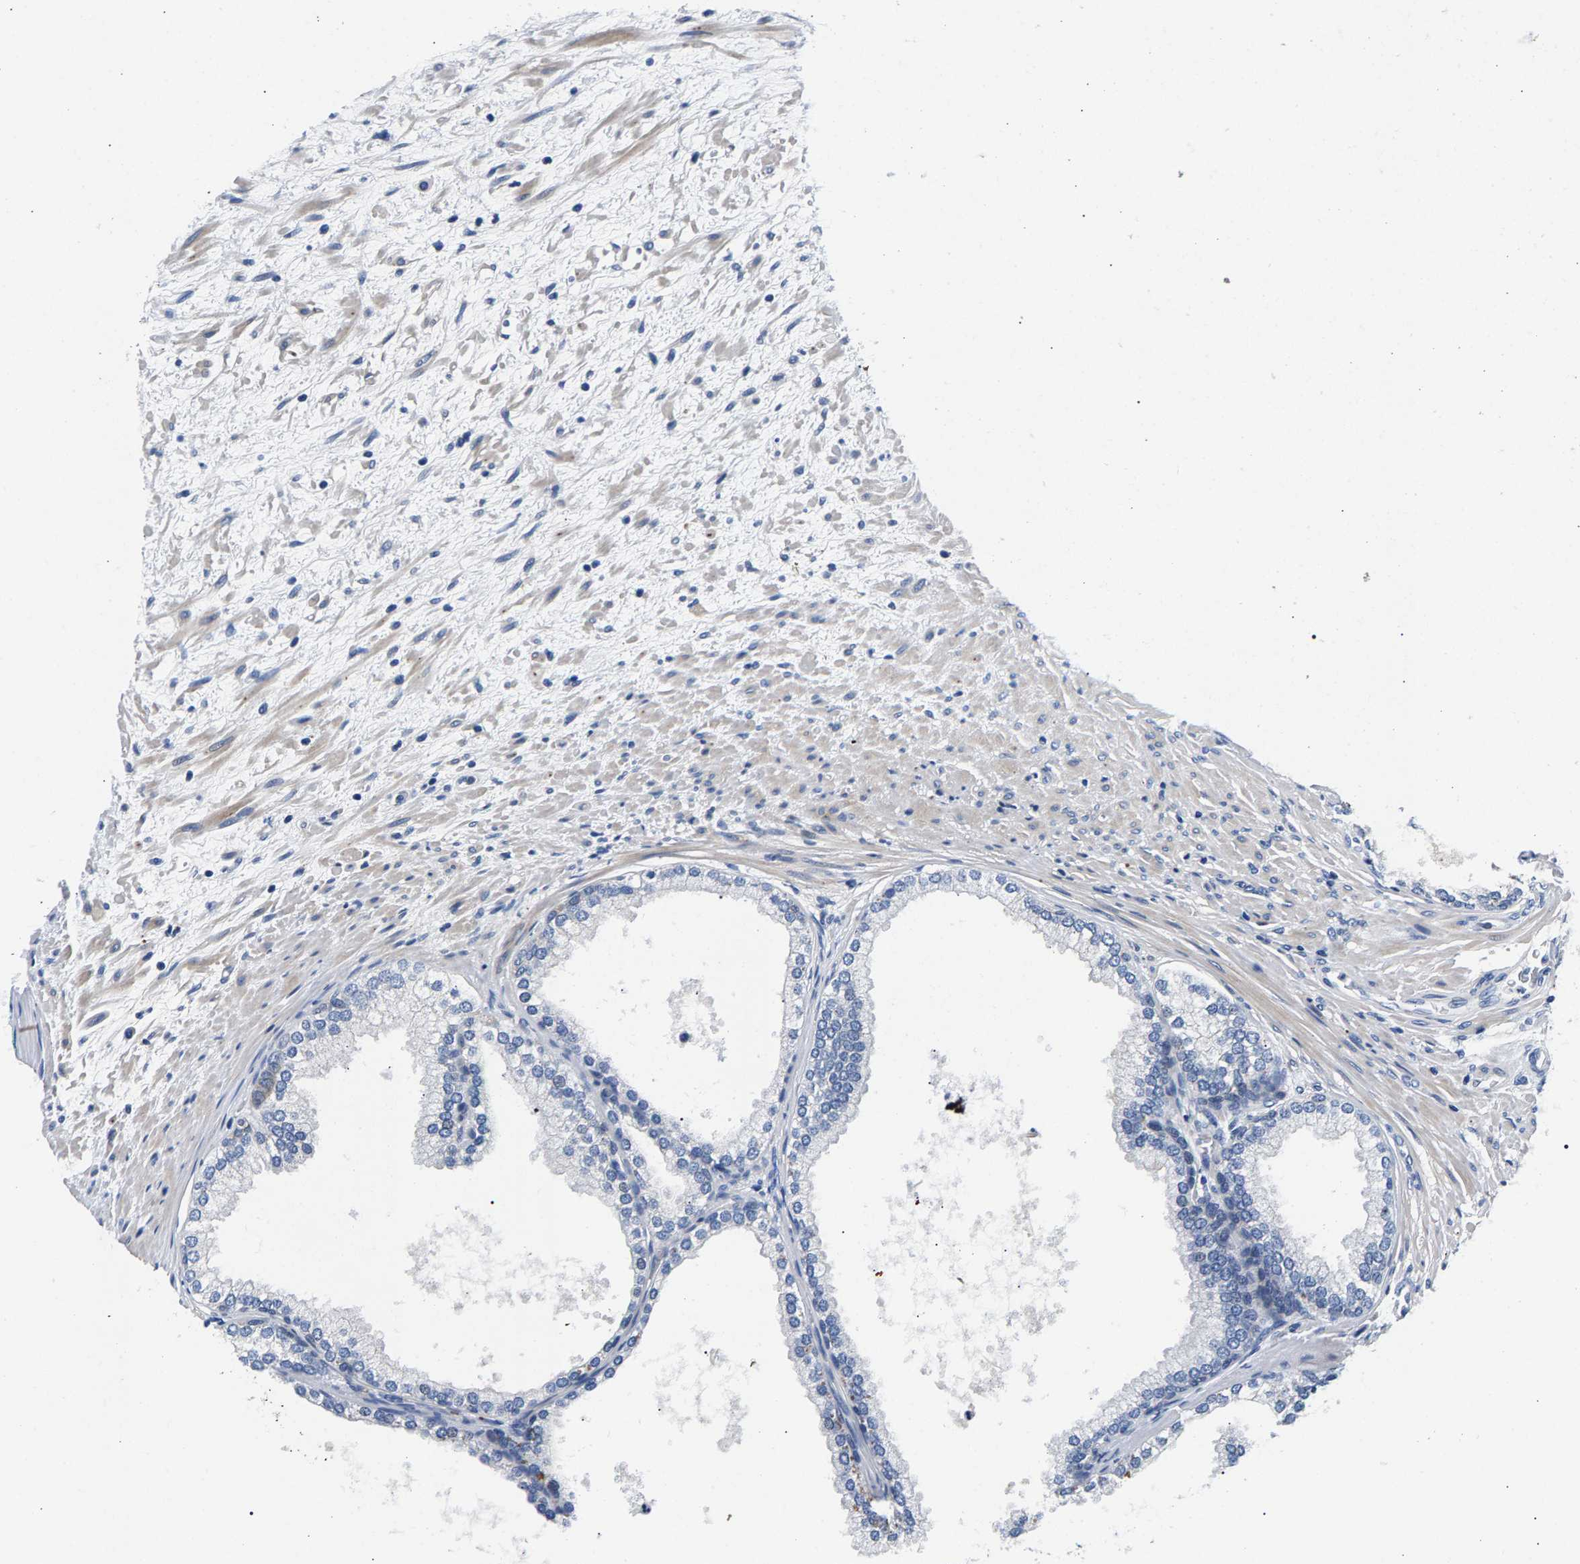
{"staining": {"intensity": "negative", "quantity": "none", "location": "none"}, "tissue": "prostate", "cell_type": "Glandular cells", "image_type": "normal", "snomed": [{"axis": "morphology", "description": "Normal tissue, NOS"}, {"axis": "topography", "description": "Prostate"}], "caption": "High power microscopy micrograph of an immunohistochemistry (IHC) photomicrograph of benign prostate, revealing no significant staining in glandular cells. (DAB immunohistochemistry visualized using brightfield microscopy, high magnification).", "gene": "P2RY4", "patient": {"sex": "male", "age": 76}}